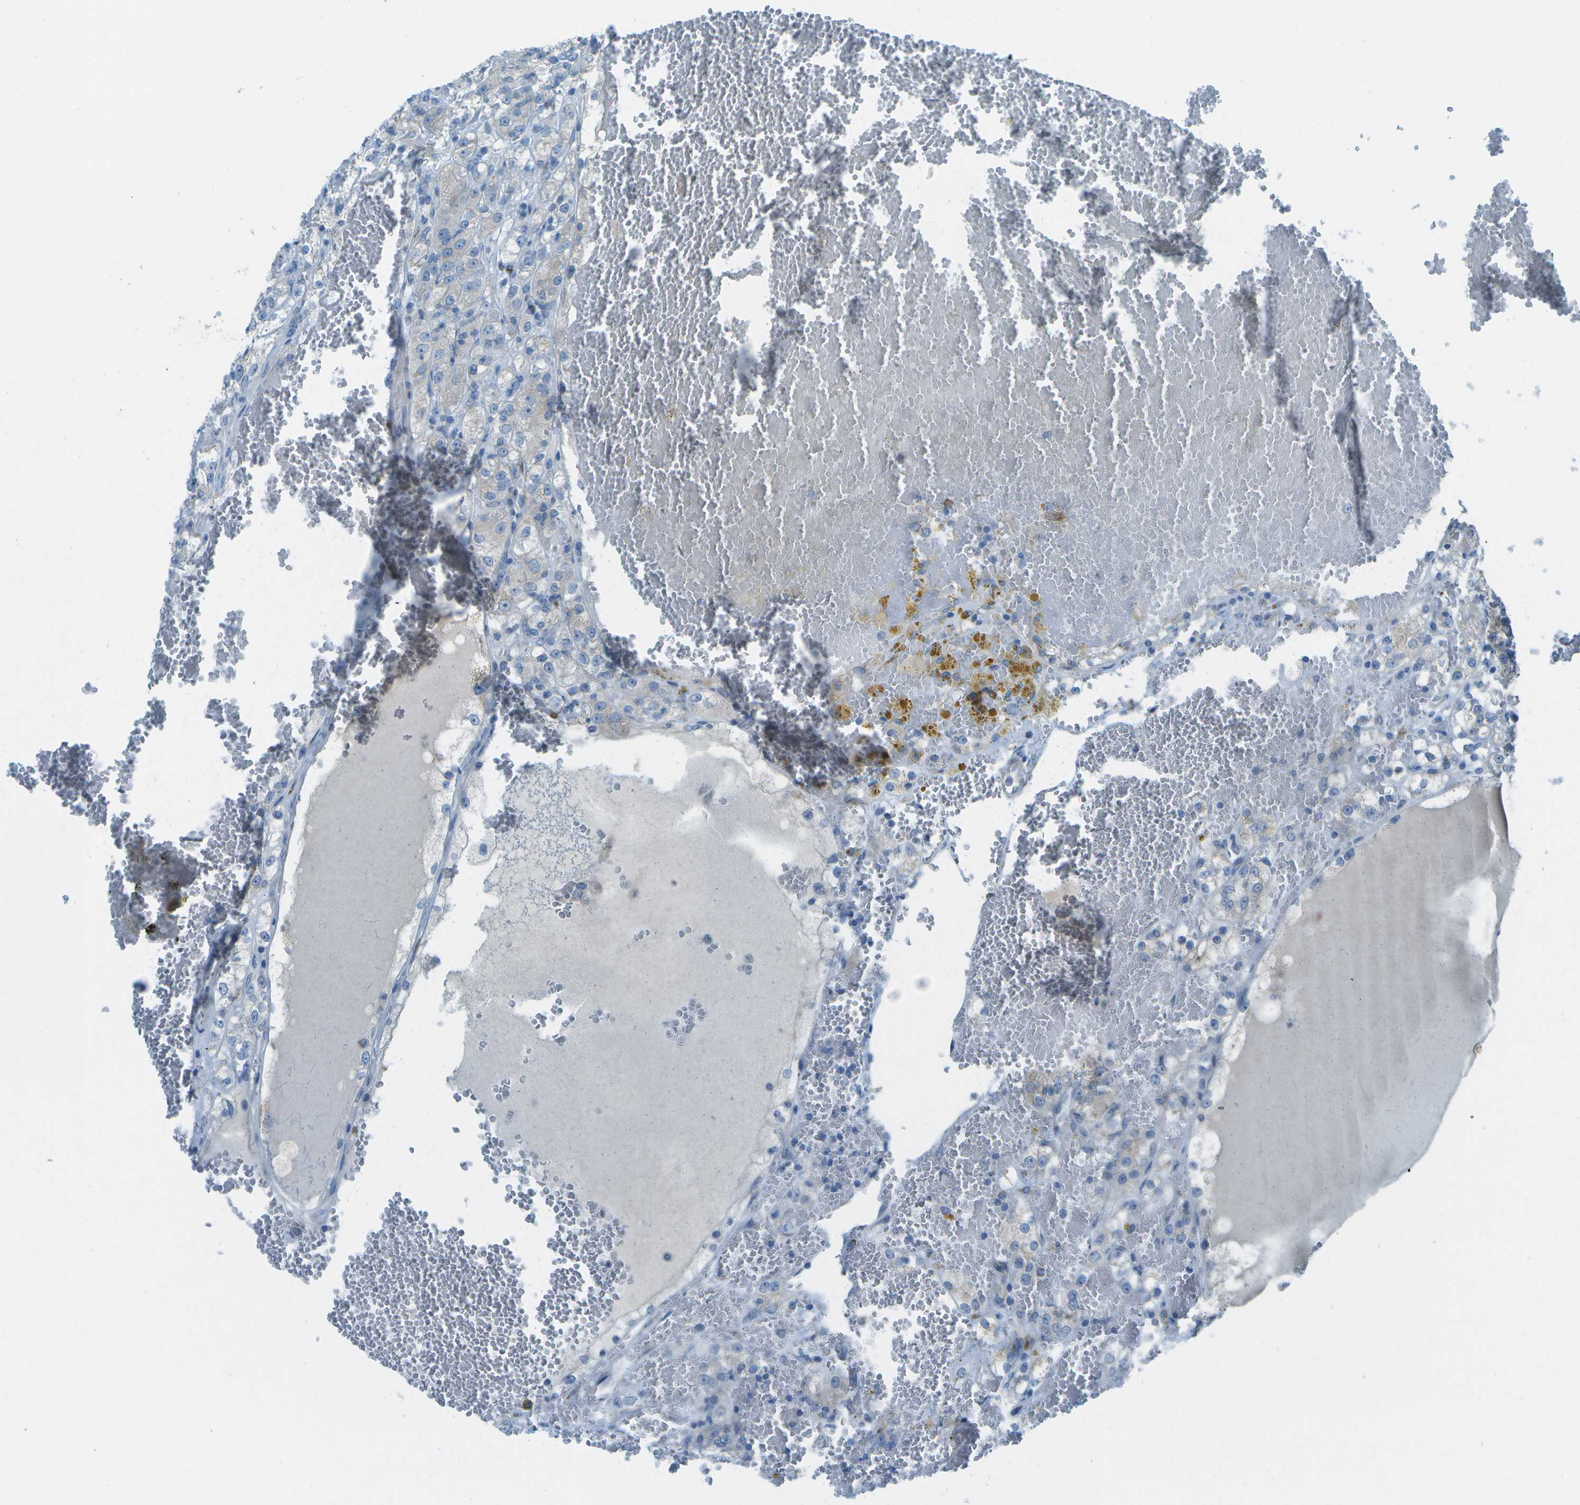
{"staining": {"intensity": "negative", "quantity": "none", "location": "none"}, "tissue": "renal cancer", "cell_type": "Tumor cells", "image_type": "cancer", "snomed": [{"axis": "morphology", "description": "Normal tissue, NOS"}, {"axis": "morphology", "description": "Adenocarcinoma, NOS"}, {"axis": "topography", "description": "Kidney"}], "caption": "Tumor cells show no significant staining in renal cancer.", "gene": "KCTD3", "patient": {"sex": "male", "age": 61}}